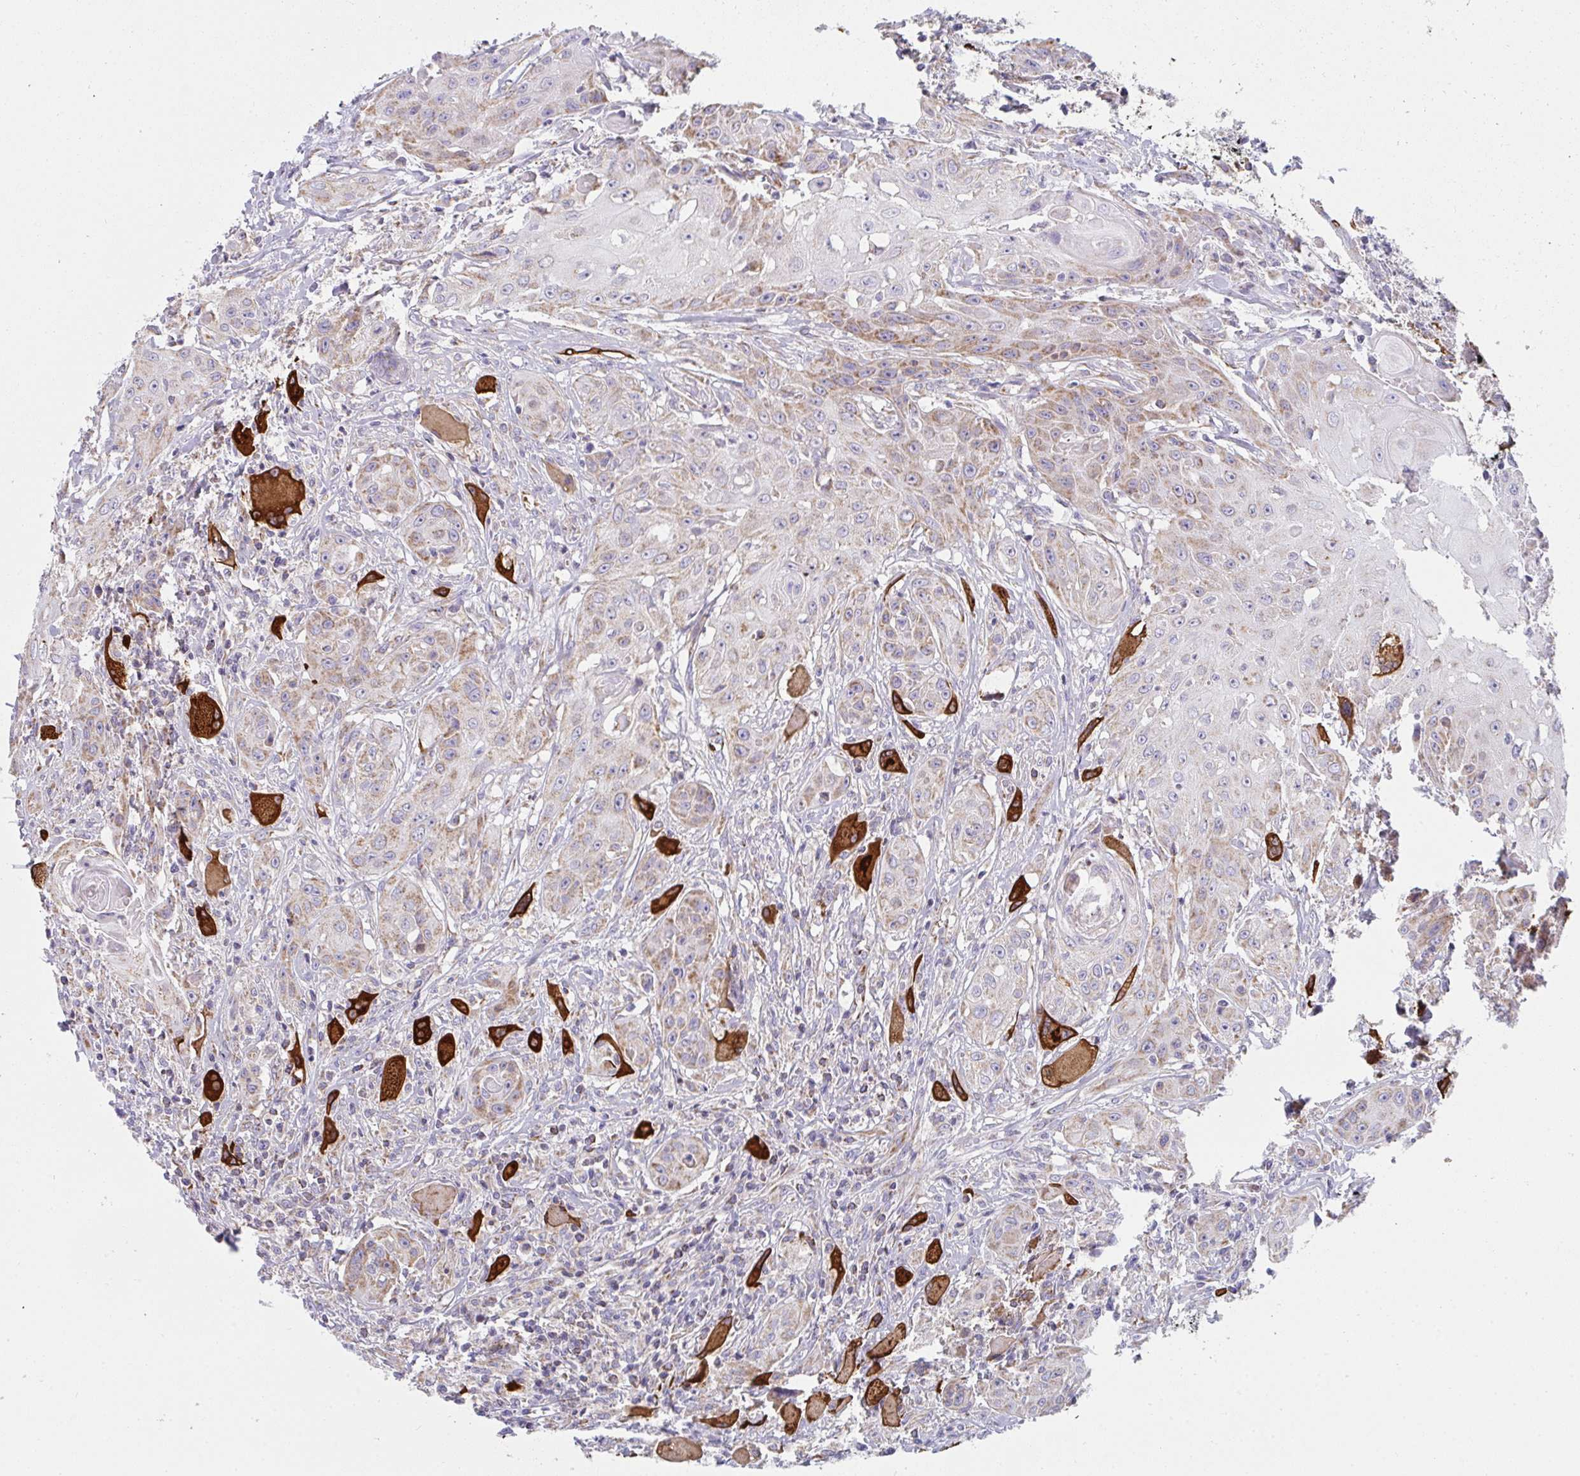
{"staining": {"intensity": "weak", "quantity": "25%-75%", "location": "cytoplasmic/membranous"}, "tissue": "head and neck cancer", "cell_type": "Tumor cells", "image_type": "cancer", "snomed": [{"axis": "morphology", "description": "Squamous cell carcinoma, NOS"}, {"axis": "topography", "description": "Oral tissue"}, {"axis": "topography", "description": "Head-Neck"}, {"axis": "topography", "description": "Neck, NOS"}], "caption": "A brown stain shows weak cytoplasmic/membranous staining of a protein in human head and neck cancer tumor cells.", "gene": "FAHD1", "patient": {"sex": "female", "age": 55}}